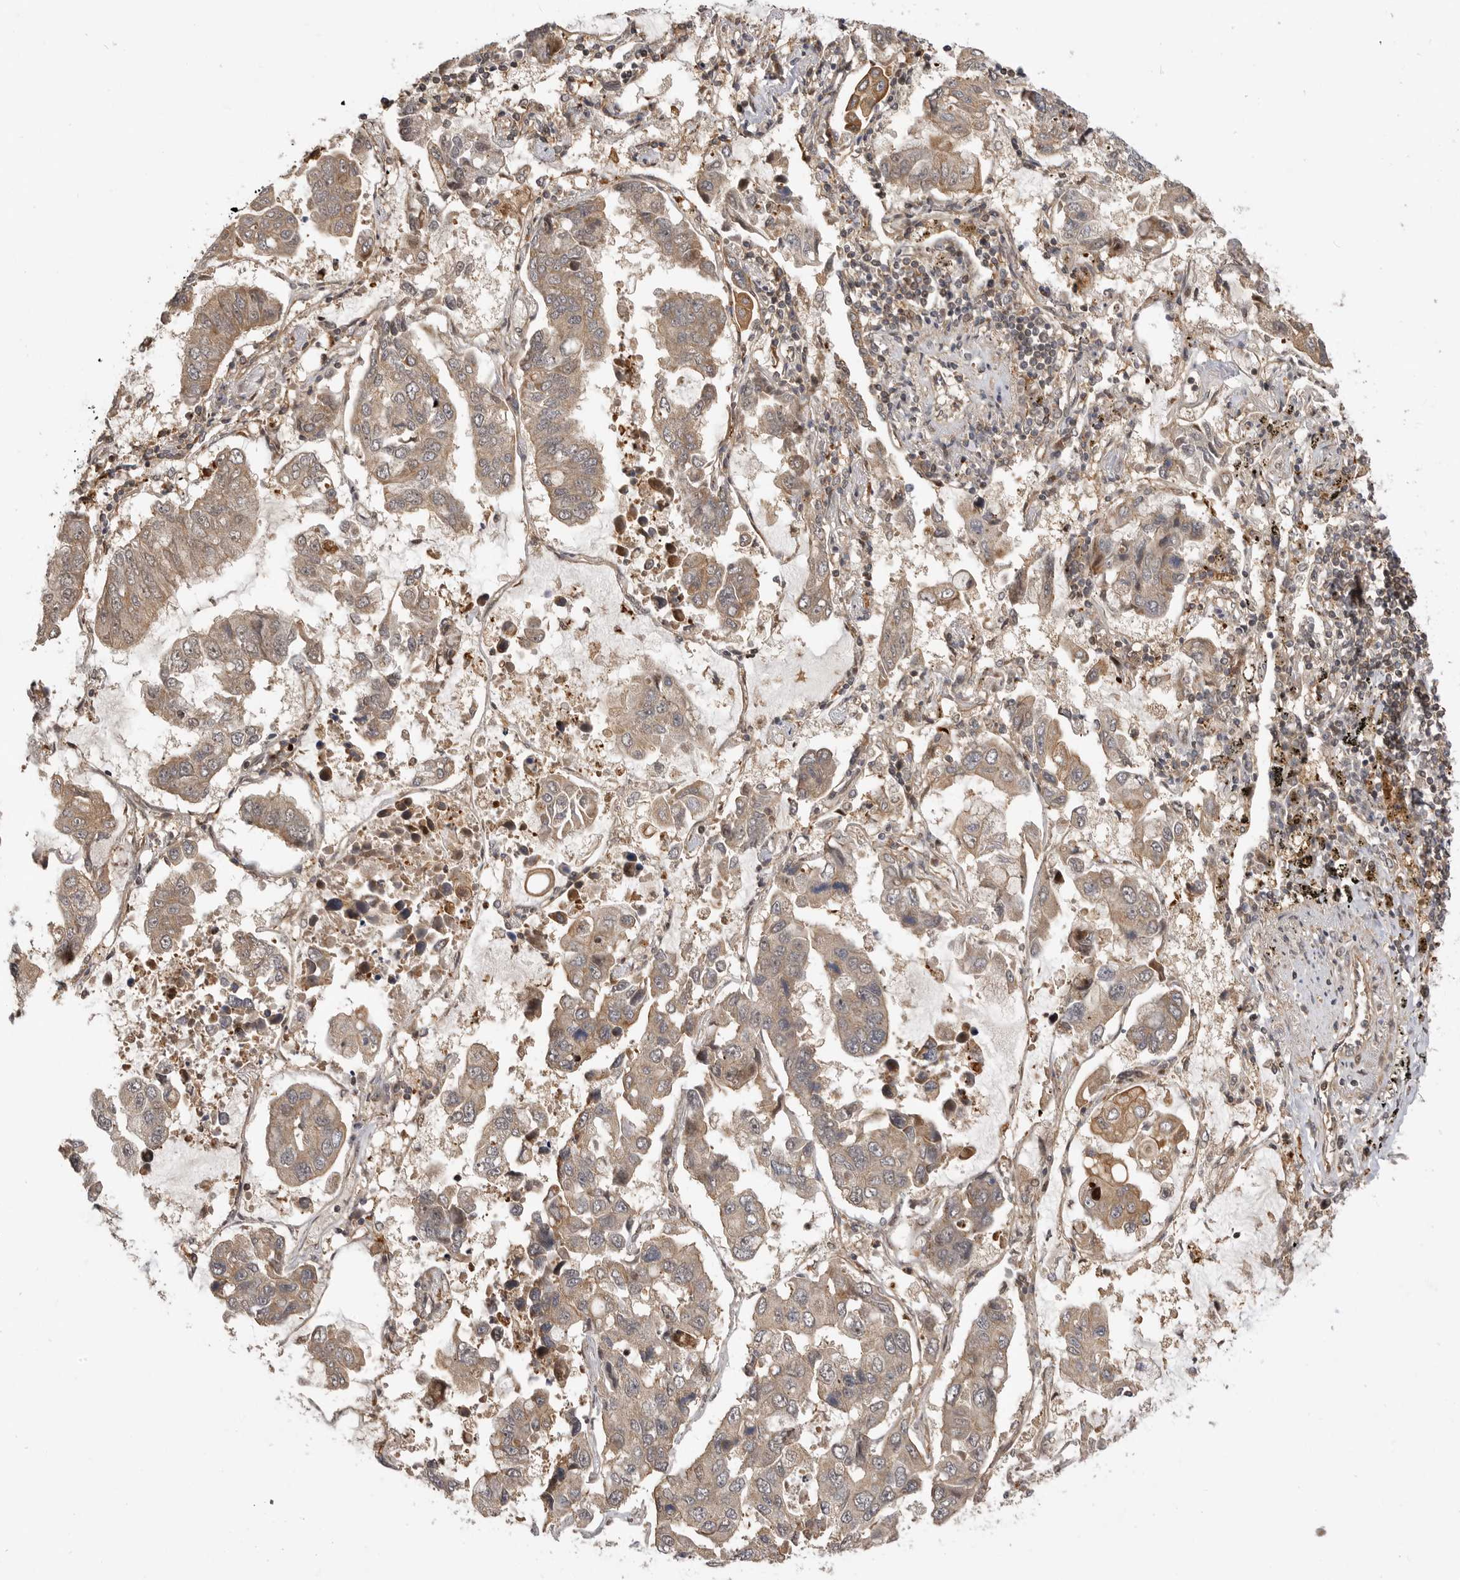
{"staining": {"intensity": "weak", "quantity": "25%-75%", "location": "cytoplasmic/membranous"}, "tissue": "lung cancer", "cell_type": "Tumor cells", "image_type": "cancer", "snomed": [{"axis": "morphology", "description": "Adenocarcinoma, NOS"}, {"axis": "topography", "description": "Lung"}], "caption": "Immunohistochemistry (IHC) of human lung cancer (adenocarcinoma) reveals low levels of weak cytoplasmic/membranous positivity in about 25%-75% of tumor cells.", "gene": "ADPRS", "patient": {"sex": "male", "age": 64}}